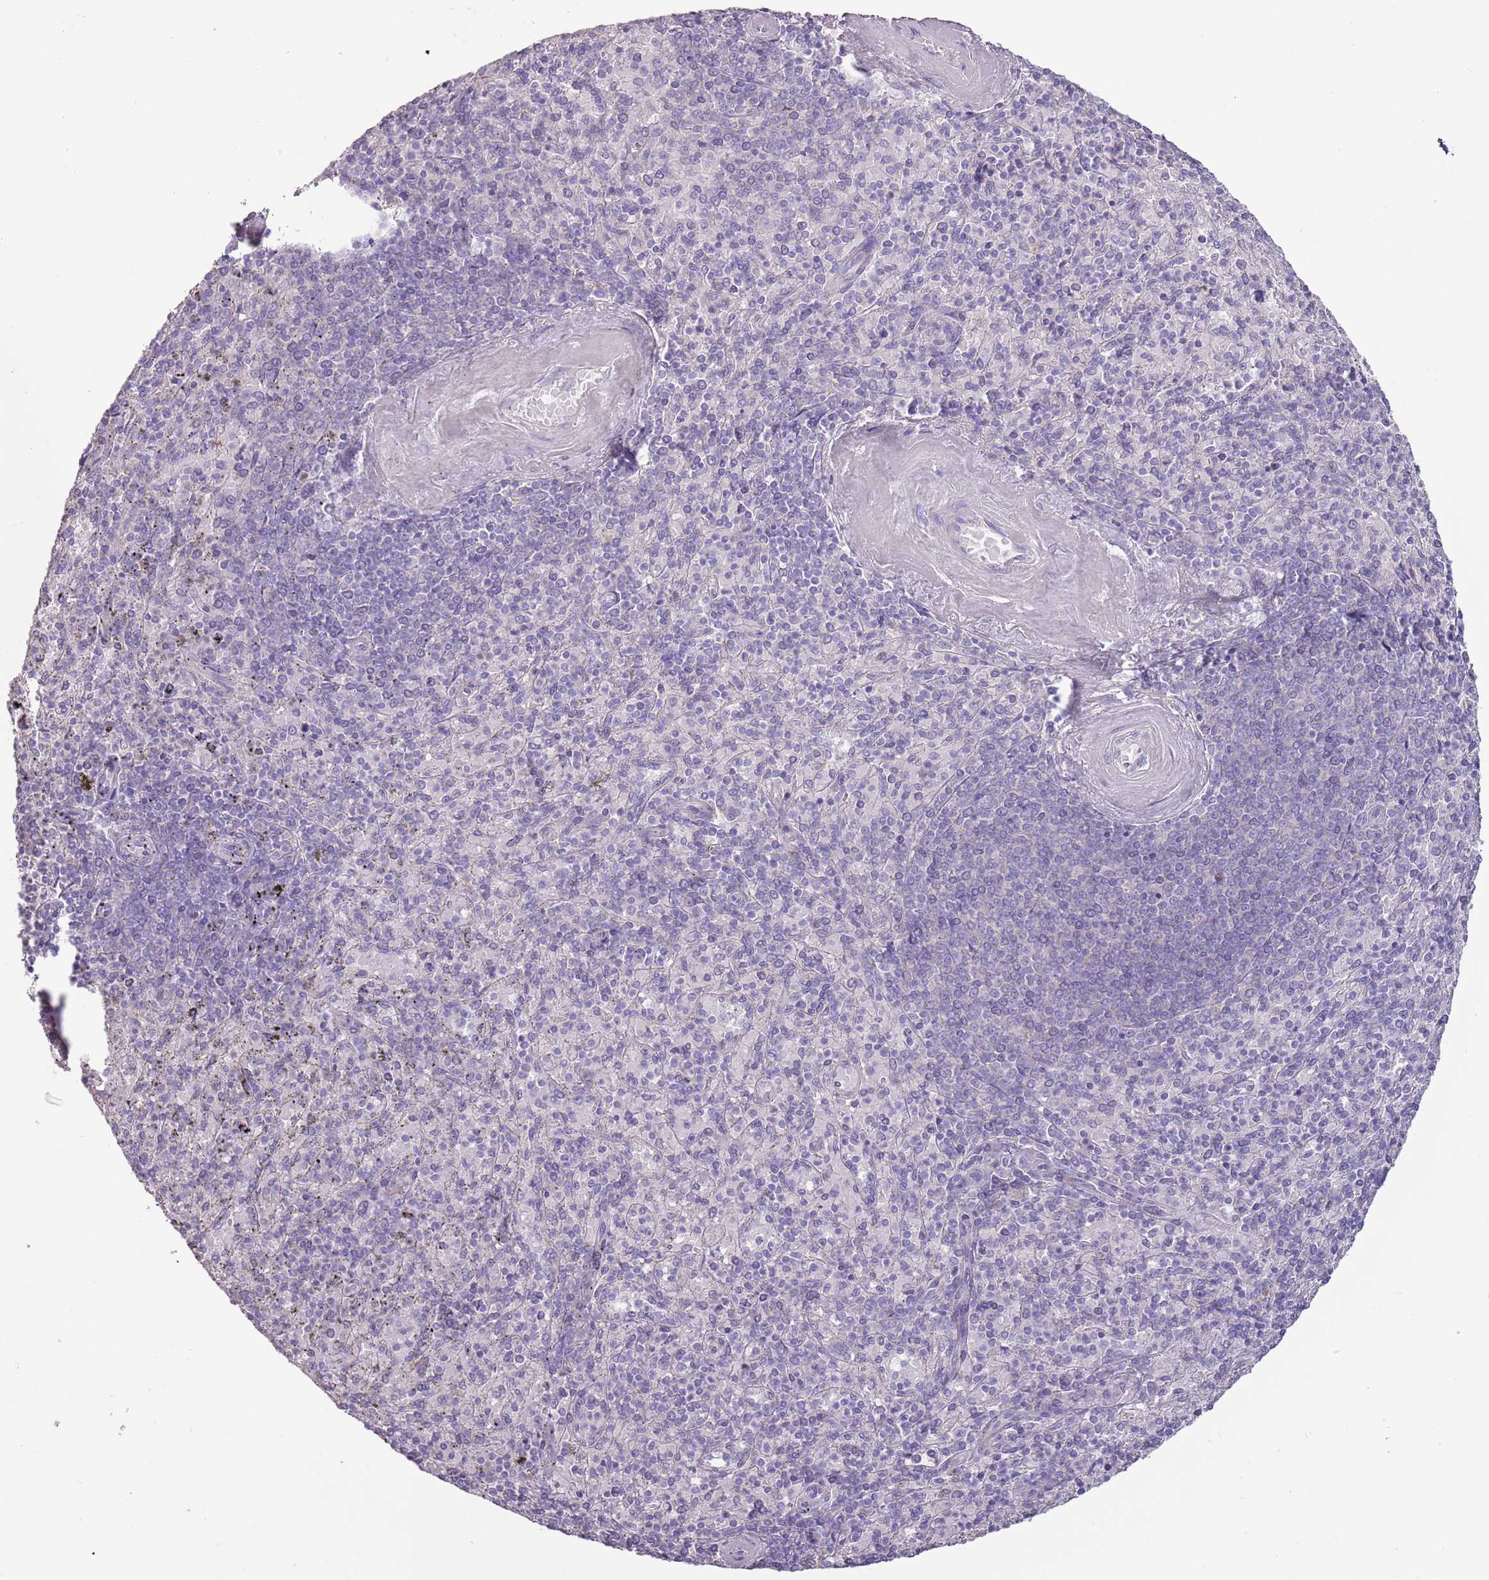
{"staining": {"intensity": "negative", "quantity": "none", "location": "none"}, "tissue": "spleen", "cell_type": "Cells in red pulp", "image_type": "normal", "snomed": [{"axis": "morphology", "description": "Normal tissue, NOS"}, {"axis": "topography", "description": "Spleen"}], "caption": "DAB (3,3'-diaminobenzidine) immunohistochemical staining of unremarkable spleen demonstrates no significant positivity in cells in red pulp. The staining is performed using DAB (3,3'-diaminobenzidine) brown chromogen with nuclei counter-stained in using hematoxylin.", "gene": "BLOC1S2", "patient": {"sex": "male", "age": 82}}